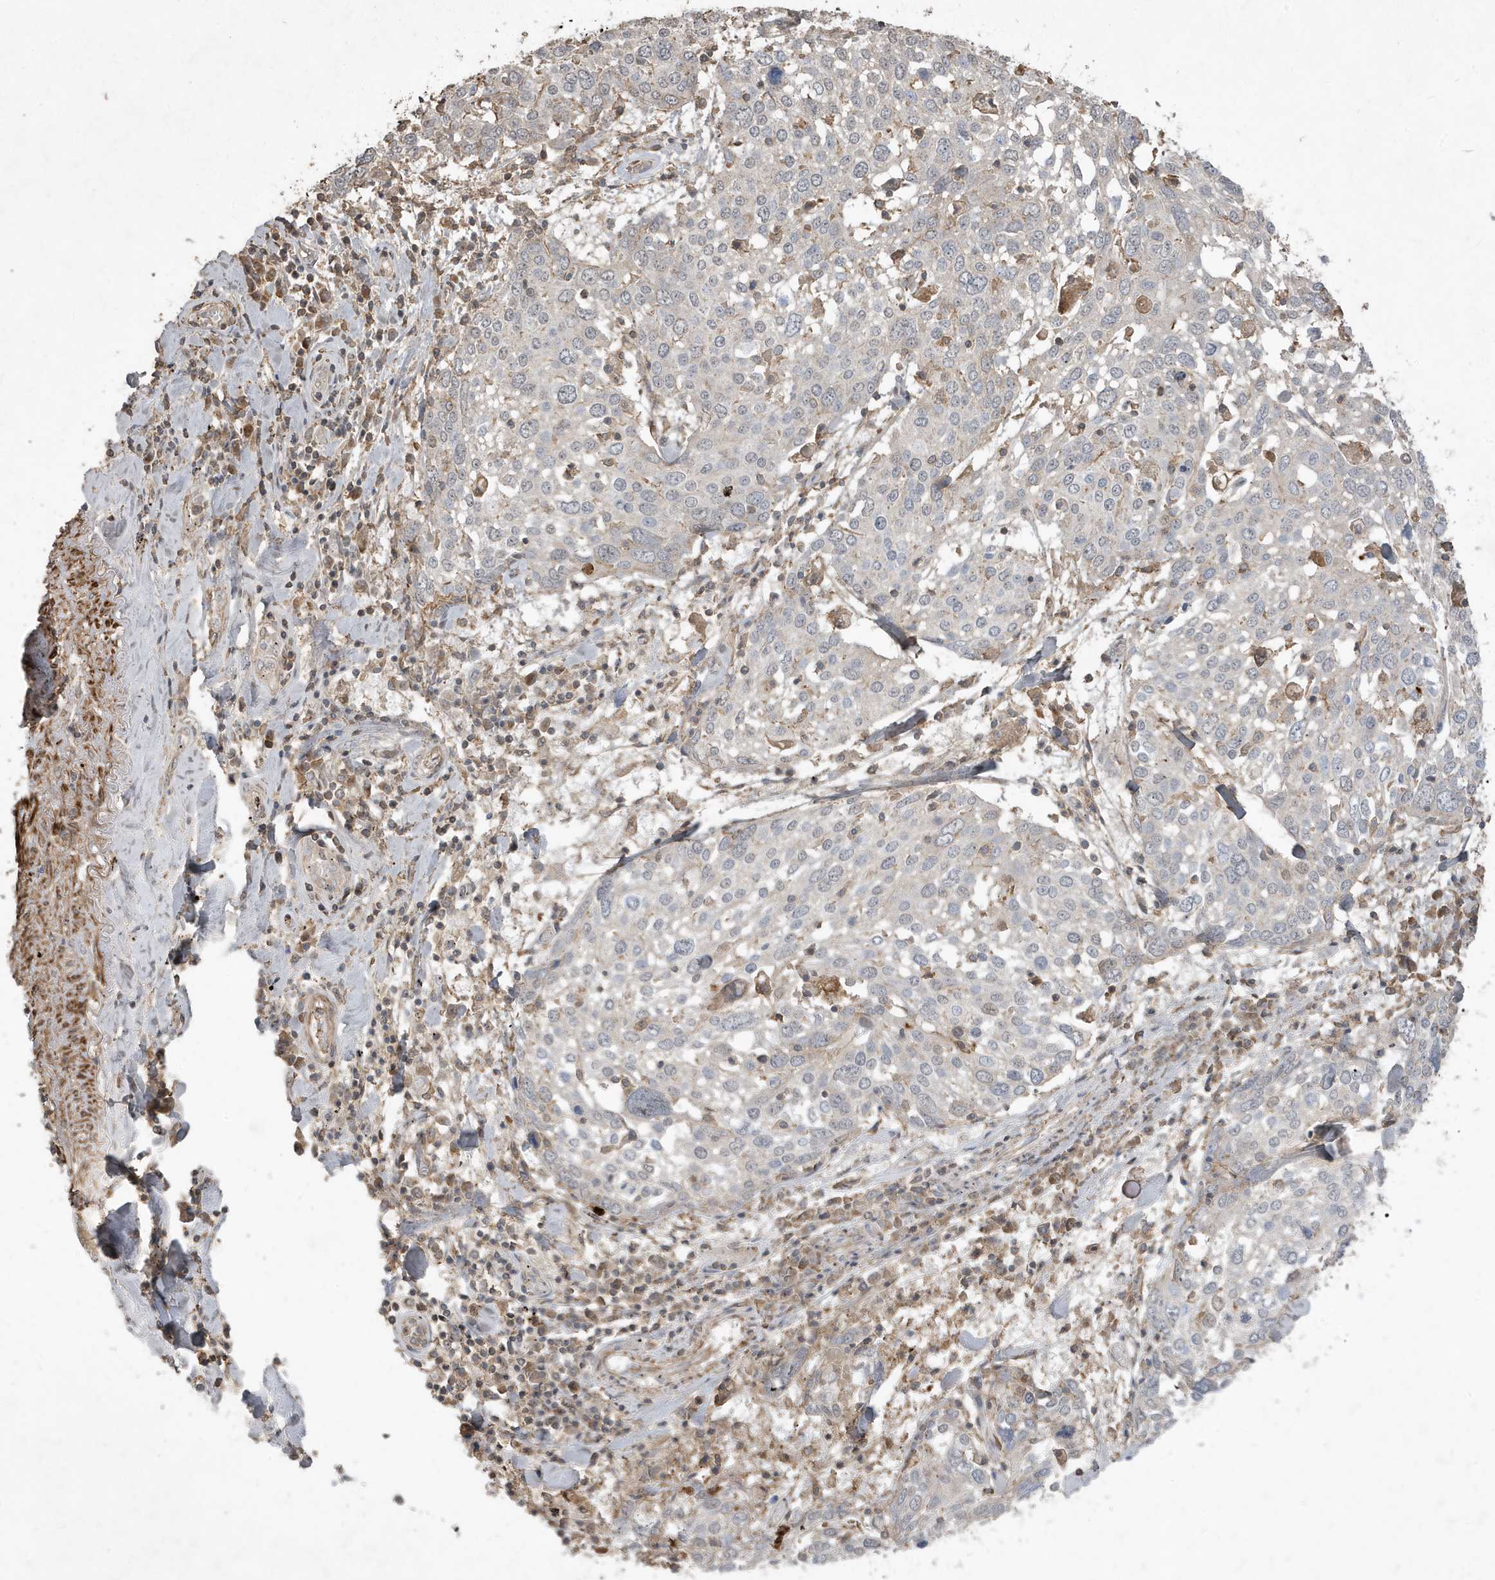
{"staining": {"intensity": "negative", "quantity": "none", "location": "none"}, "tissue": "lung cancer", "cell_type": "Tumor cells", "image_type": "cancer", "snomed": [{"axis": "morphology", "description": "Squamous cell carcinoma, NOS"}, {"axis": "topography", "description": "Lung"}], "caption": "This histopathology image is of lung cancer (squamous cell carcinoma) stained with immunohistochemistry to label a protein in brown with the nuclei are counter-stained blue. There is no positivity in tumor cells.", "gene": "PRRT3", "patient": {"sex": "male", "age": 65}}